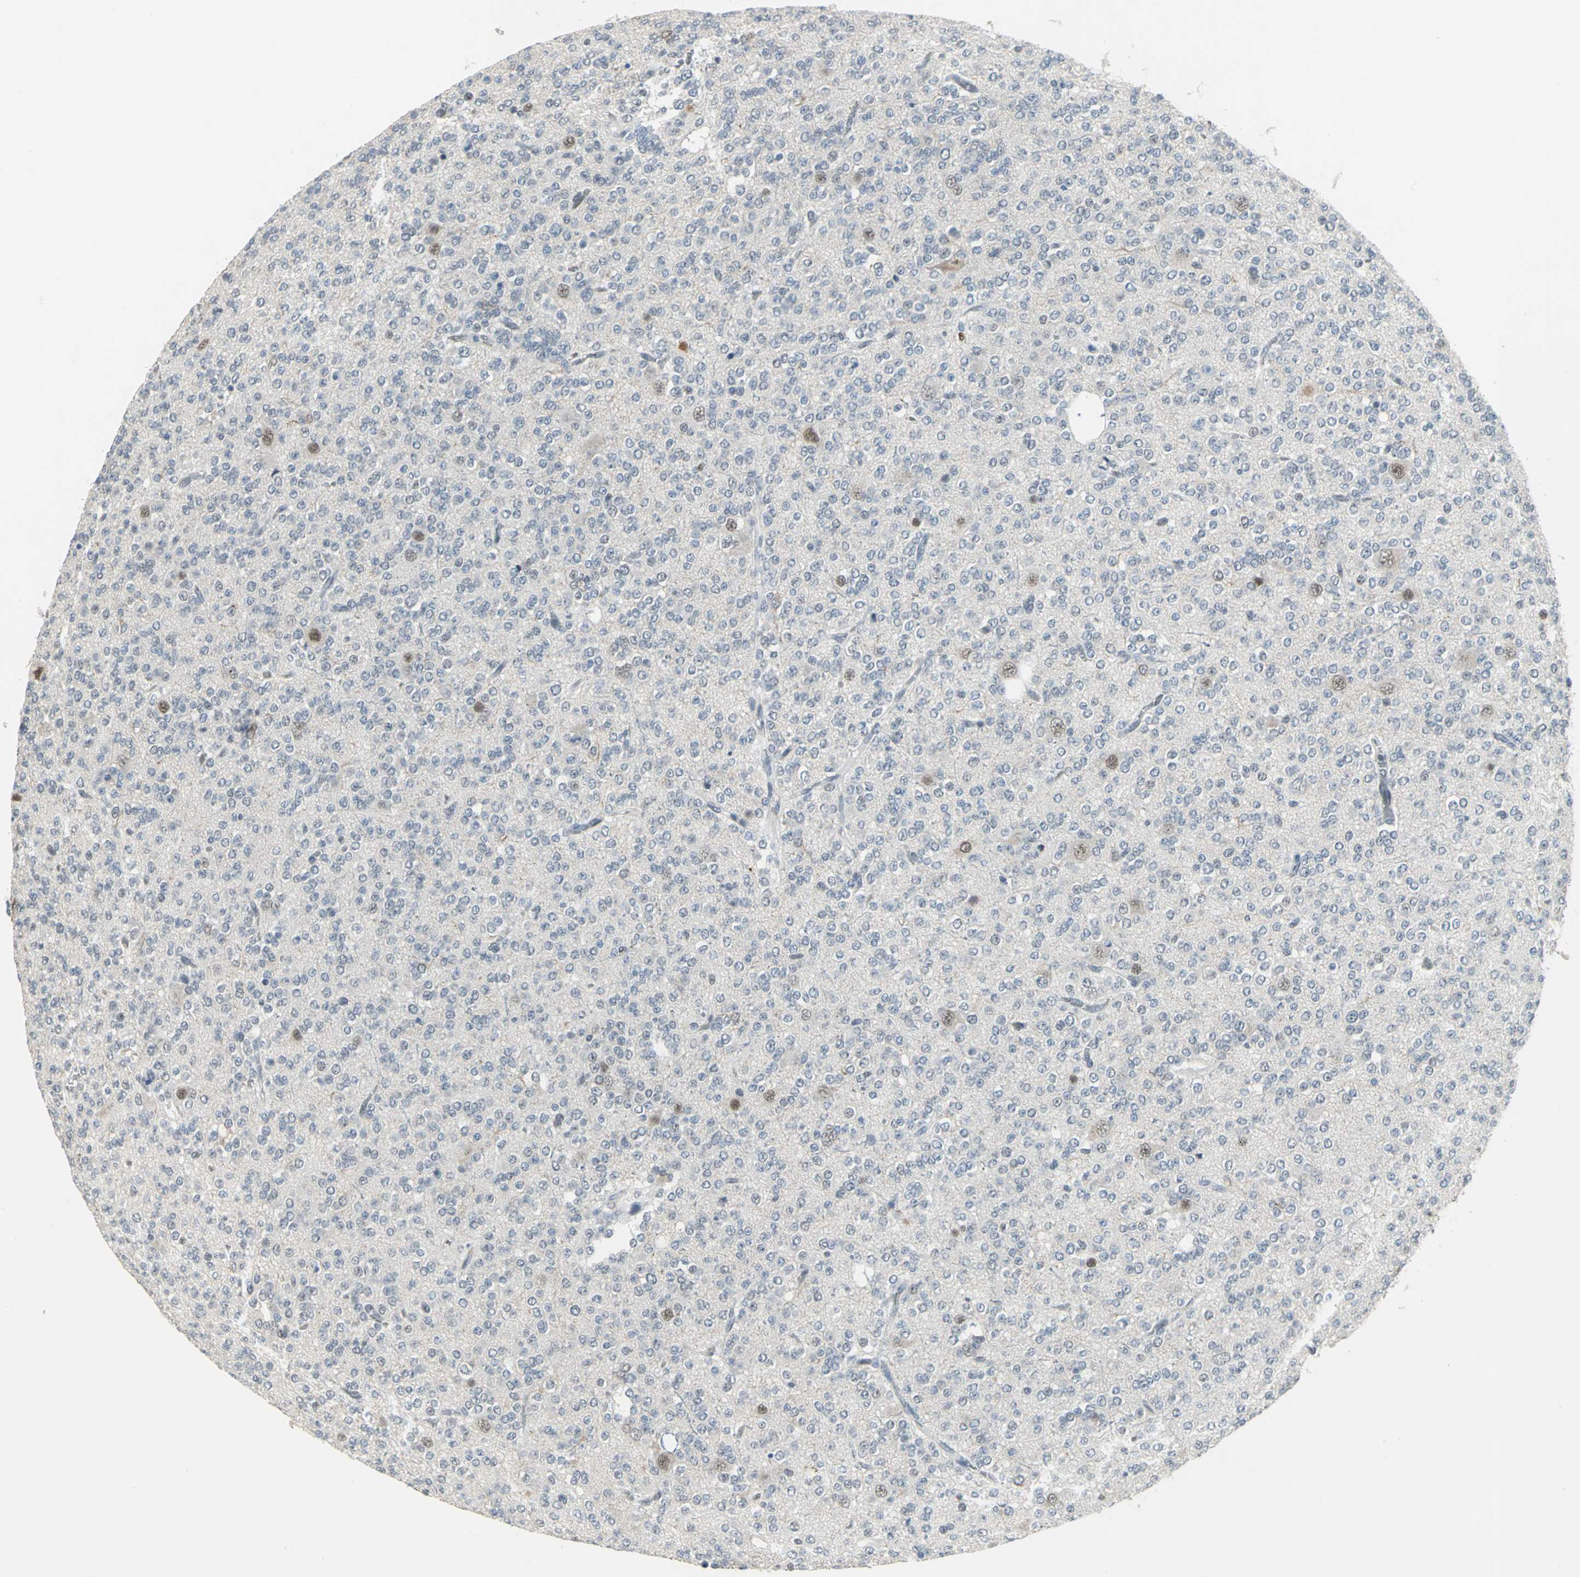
{"staining": {"intensity": "weak", "quantity": "<25%", "location": "nuclear"}, "tissue": "glioma", "cell_type": "Tumor cells", "image_type": "cancer", "snomed": [{"axis": "morphology", "description": "Glioma, malignant, Low grade"}, {"axis": "topography", "description": "Brain"}], "caption": "Immunohistochemistry (IHC) micrograph of neoplastic tissue: malignant low-grade glioma stained with DAB demonstrates no significant protein staining in tumor cells.", "gene": "GLI3", "patient": {"sex": "male", "age": 38}}